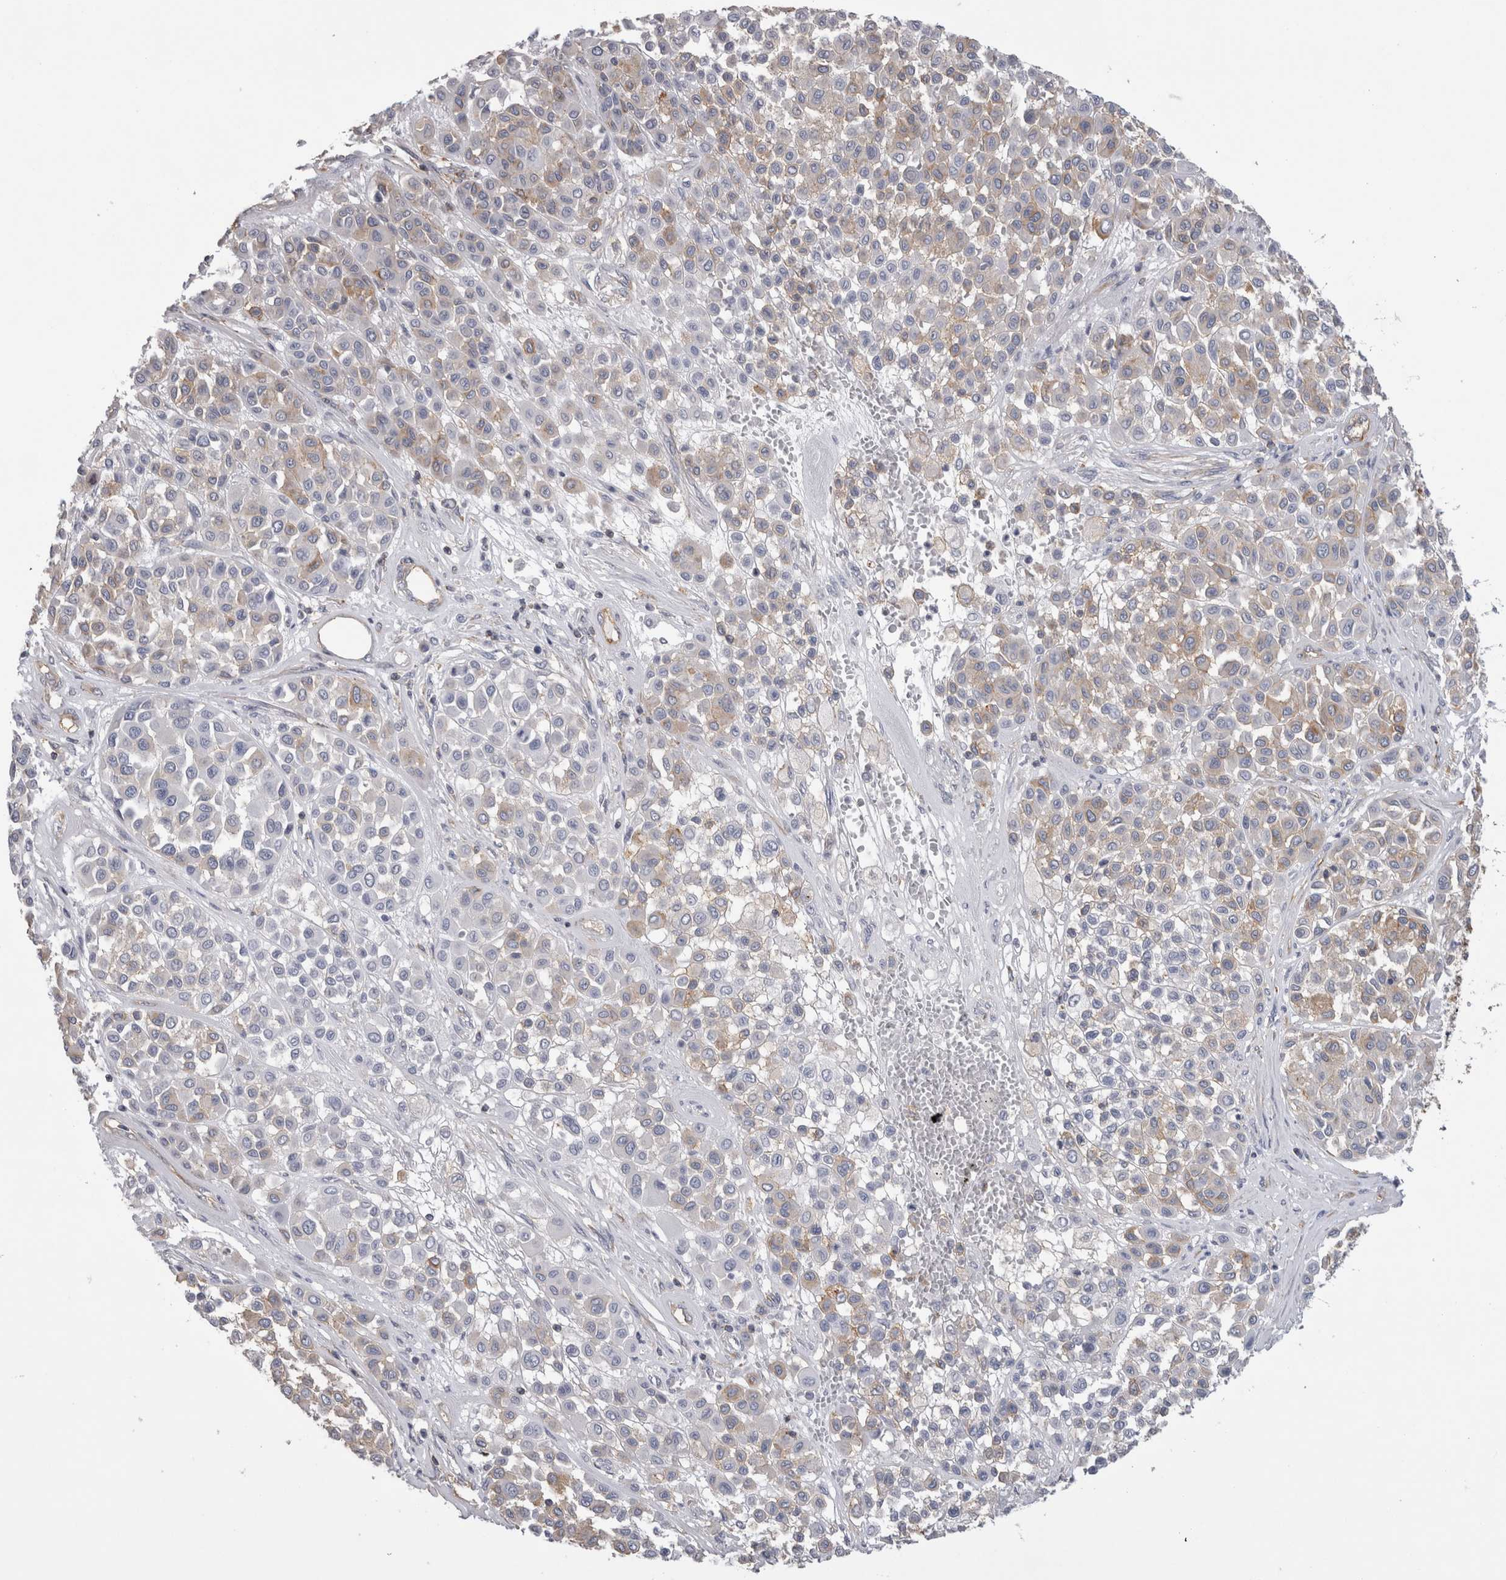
{"staining": {"intensity": "negative", "quantity": "none", "location": "none"}, "tissue": "melanoma", "cell_type": "Tumor cells", "image_type": "cancer", "snomed": [{"axis": "morphology", "description": "Malignant melanoma, Metastatic site"}, {"axis": "topography", "description": "Soft tissue"}], "caption": "Immunohistochemistry (IHC) of human melanoma demonstrates no expression in tumor cells.", "gene": "ATXN3", "patient": {"sex": "male", "age": 41}}